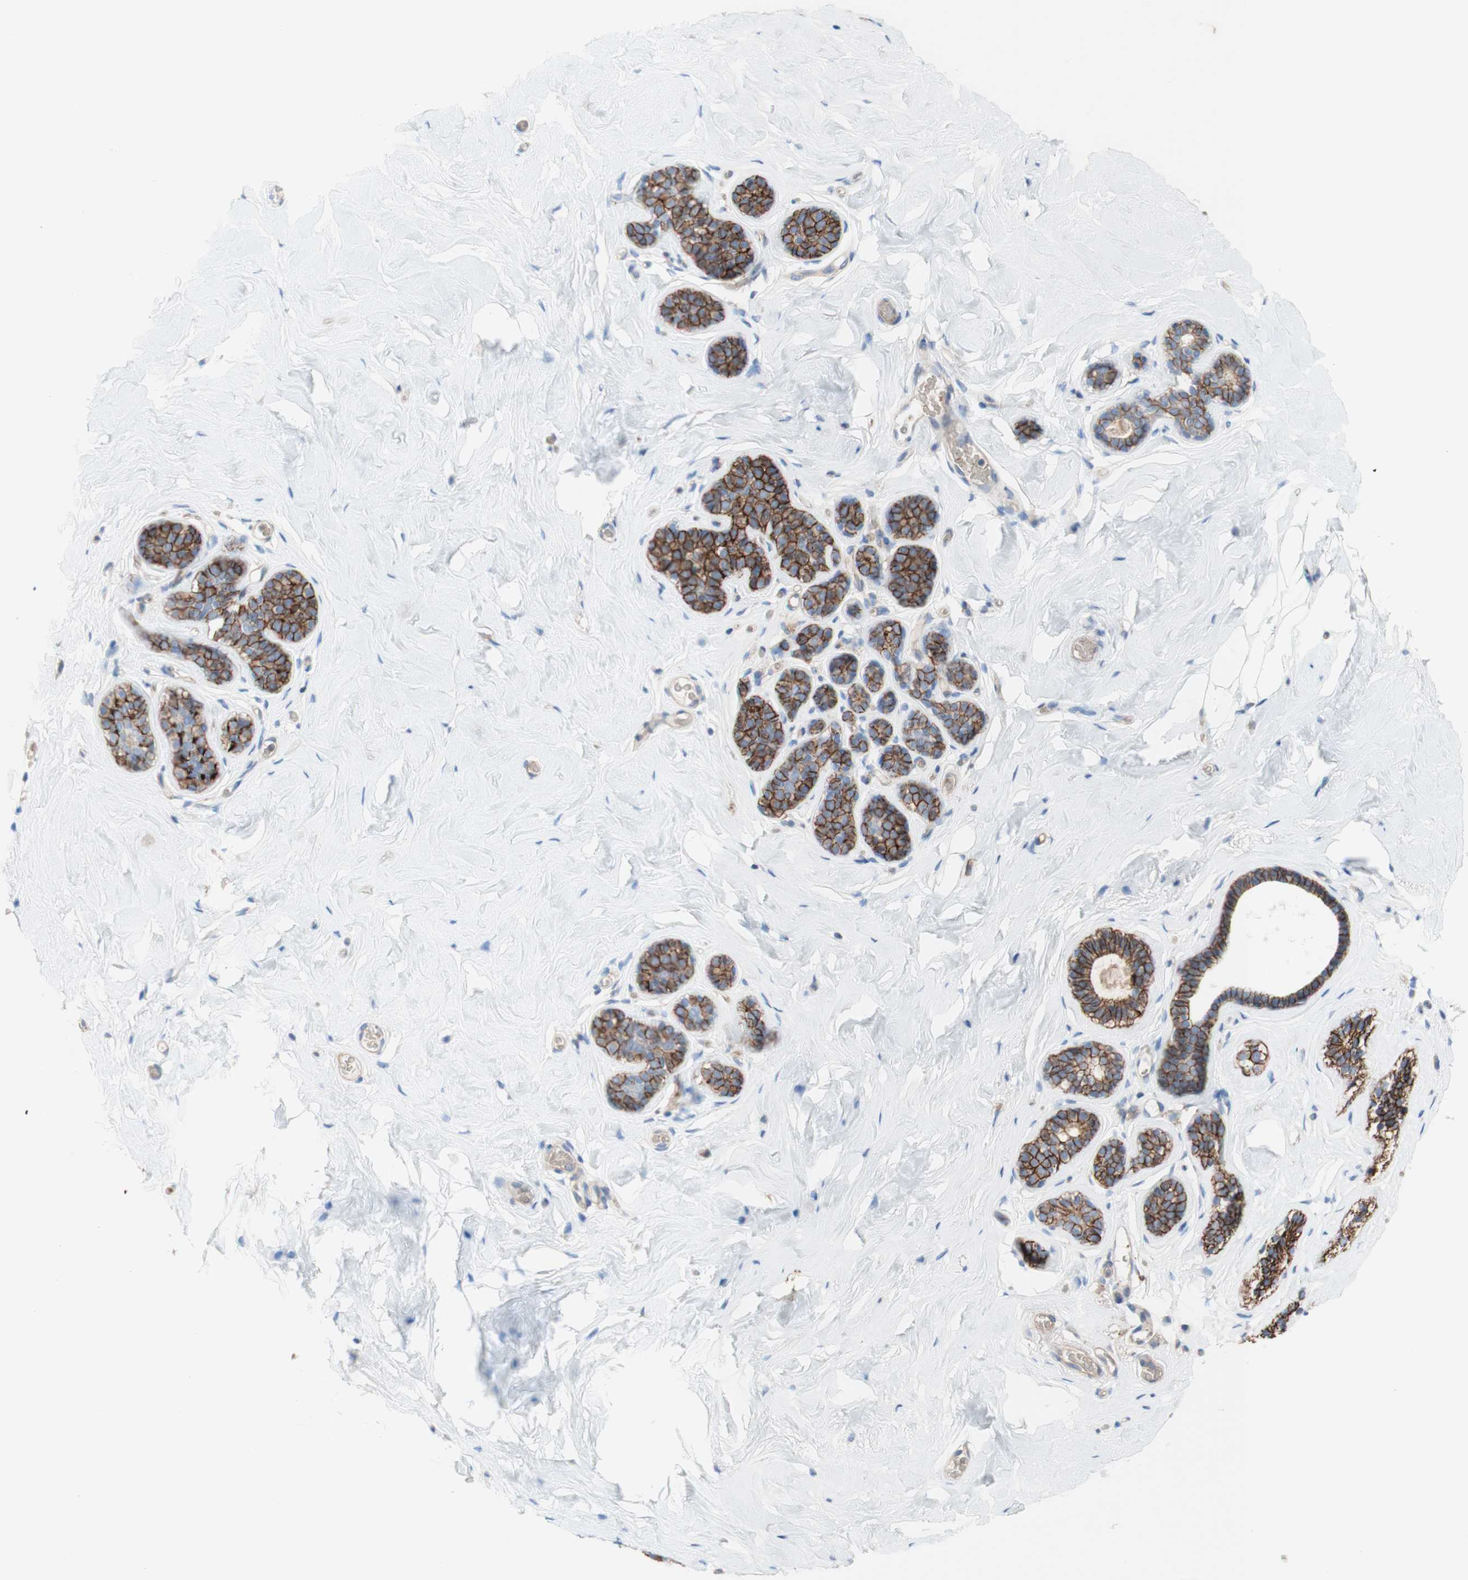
{"staining": {"intensity": "negative", "quantity": "none", "location": "none"}, "tissue": "breast", "cell_type": "Adipocytes", "image_type": "normal", "snomed": [{"axis": "morphology", "description": "Normal tissue, NOS"}, {"axis": "topography", "description": "Breast"}], "caption": "Adipocytes show no significant expression in unremarkable breast. (DAB immunohistochemistry visualized using brightfield microscopy, high magnification).", "gene": "CD46", "patient": {"sex": "female", "age": 75}}